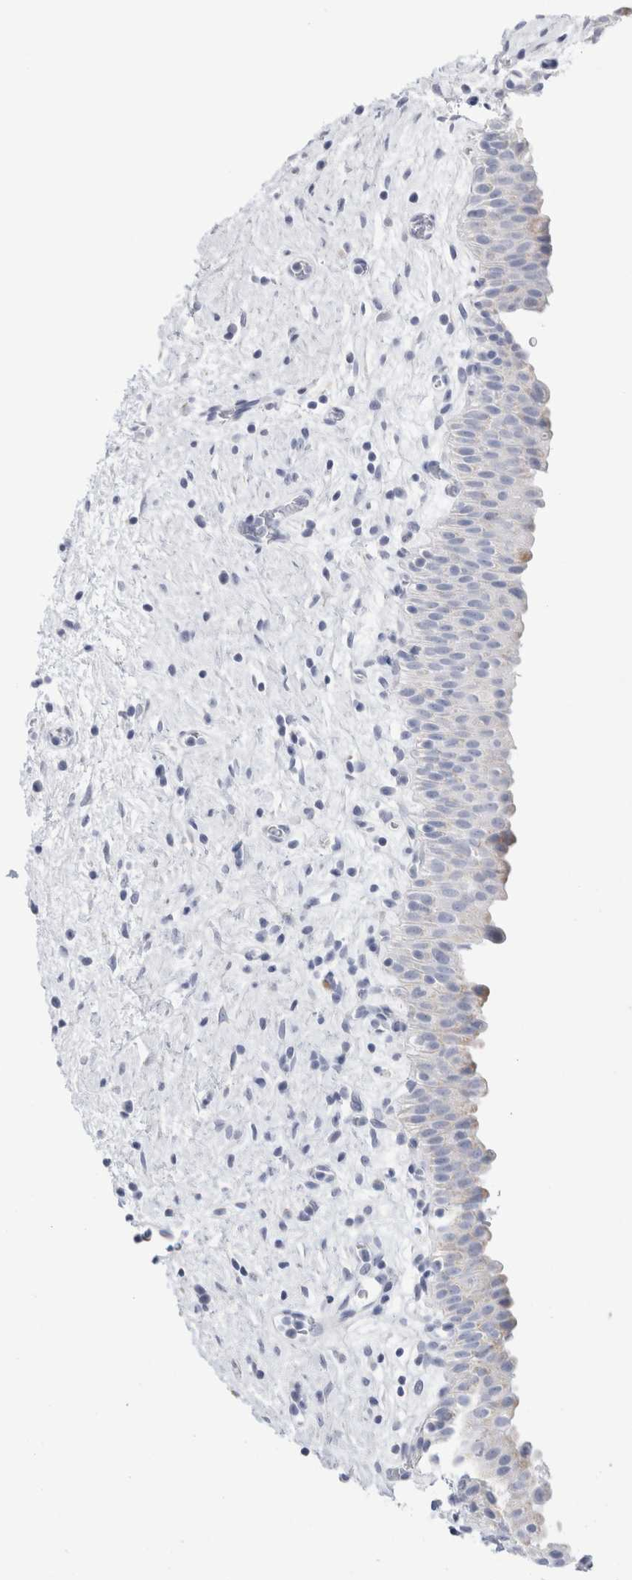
{"staining": {"intensity": "negative", "quantity": "none", "location": "none"}, "tissue": "urinary bladder", "cell_type": "Urothelial cells", "image_type": "normal", "snomed": [{"axis": "morphology", "description": "Normal tissue, NOS"}, {"axis": "topography", "description": "Urinary bladder"}], "caption": "Immunohistochemistry image of benign urinary bladder: human urinary bladder stained with DAB (3,3'-diaminobenzidine) shows no significant protein staining in urothelial cells.", "gene": "ECHDC2", "patient": {"sex": "male", "age": 82}}